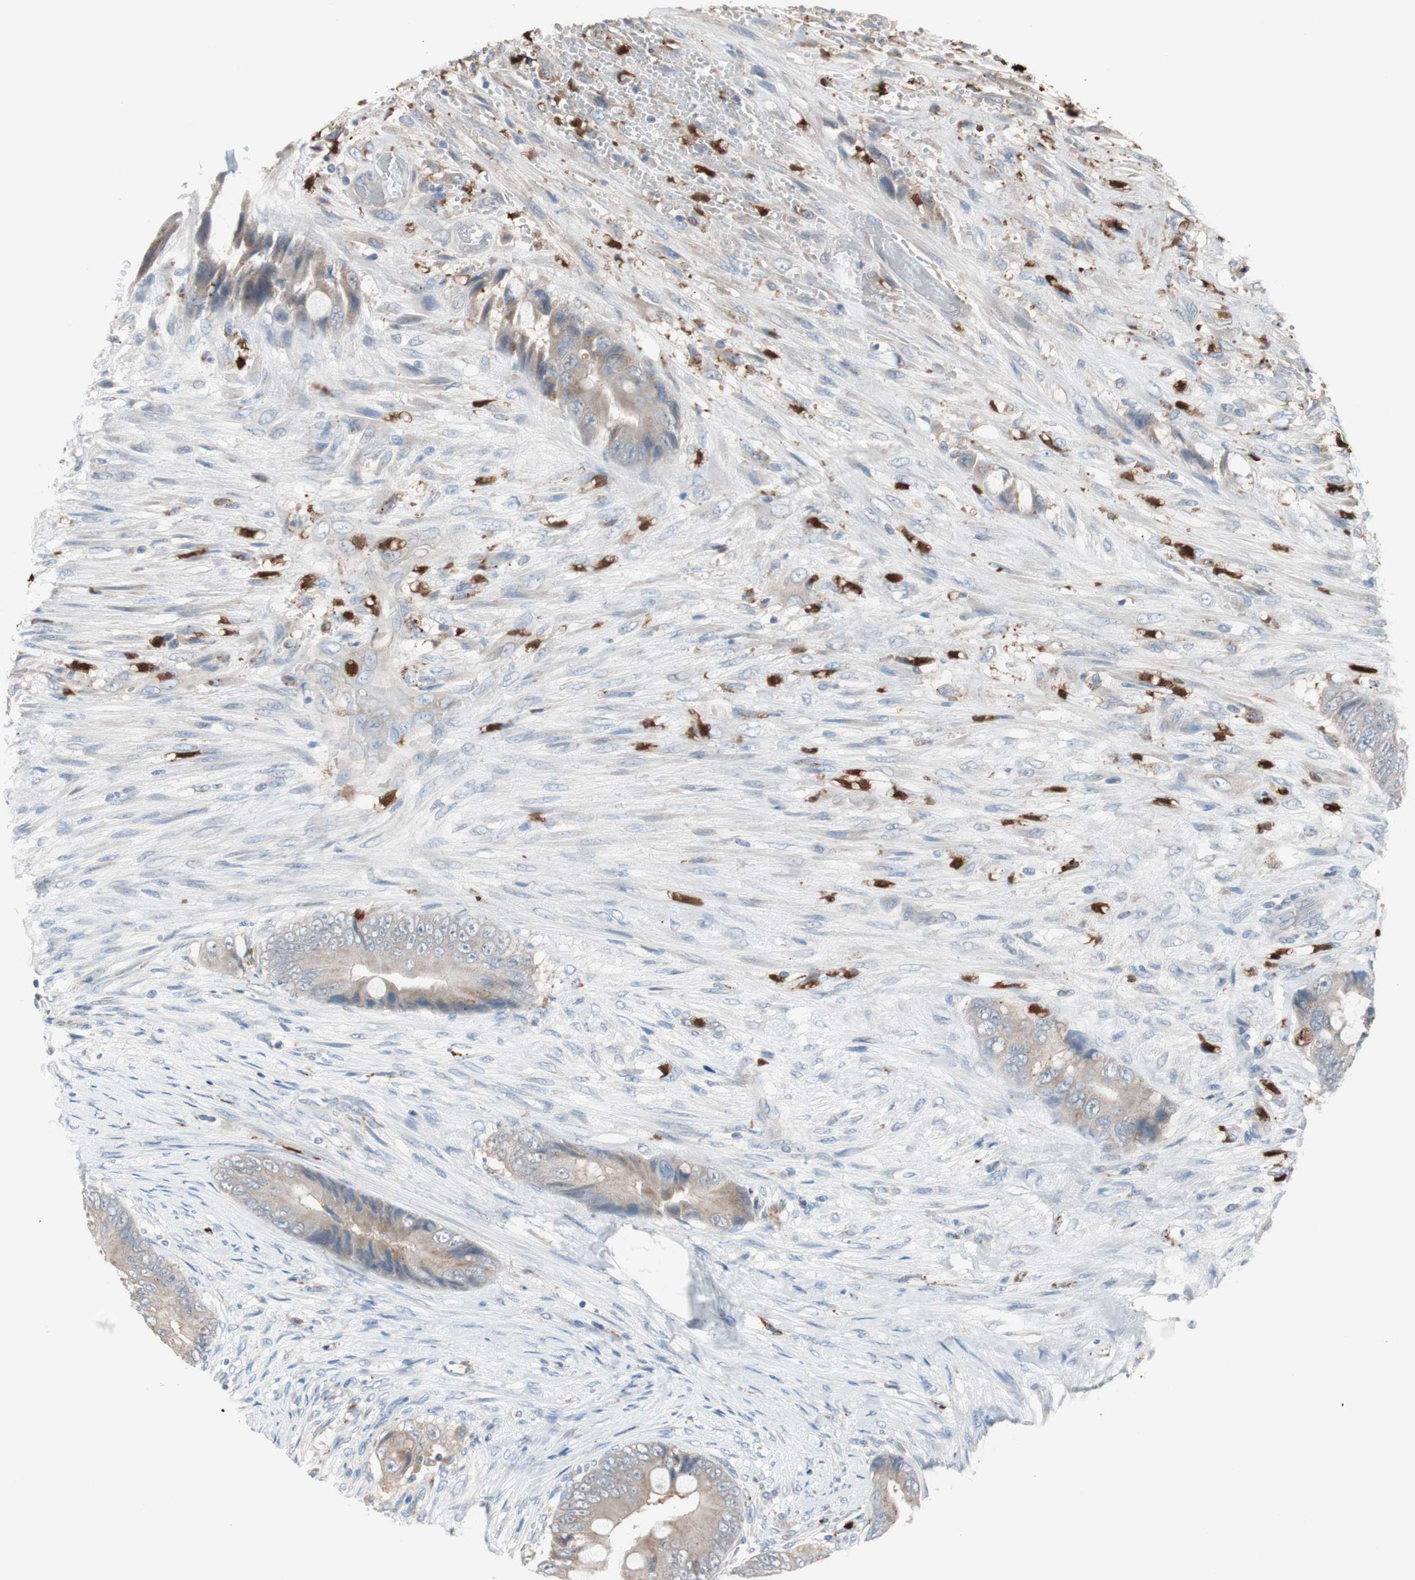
{"staining": {"intensity": "weak", "quantity": ">75%", "location": "cytoplasmic/membranous"}, "tissue": "colorectal cancer", "cell_type": "Tumor cells", "image_type": "cancer", "snomed": [{"axis": "morphology", "description": "Adenocarcinoma, NOS"}, {"axis": "topography", "description": "Rectum"}], "caption": "Protein expression analysis of adenocarcinoma (colorectal) displays weak cytoplasmic/membranous staining in approximately >75% of tumor cells. The staining is performed using DAB (3,3'-diaminobenzidine) brown chromogen to label protein expression. The nuclei are counter-stained blue using hematoxylin.", "gene": "CLEC4D", "patient": {"sex": "female", "age": 77}}